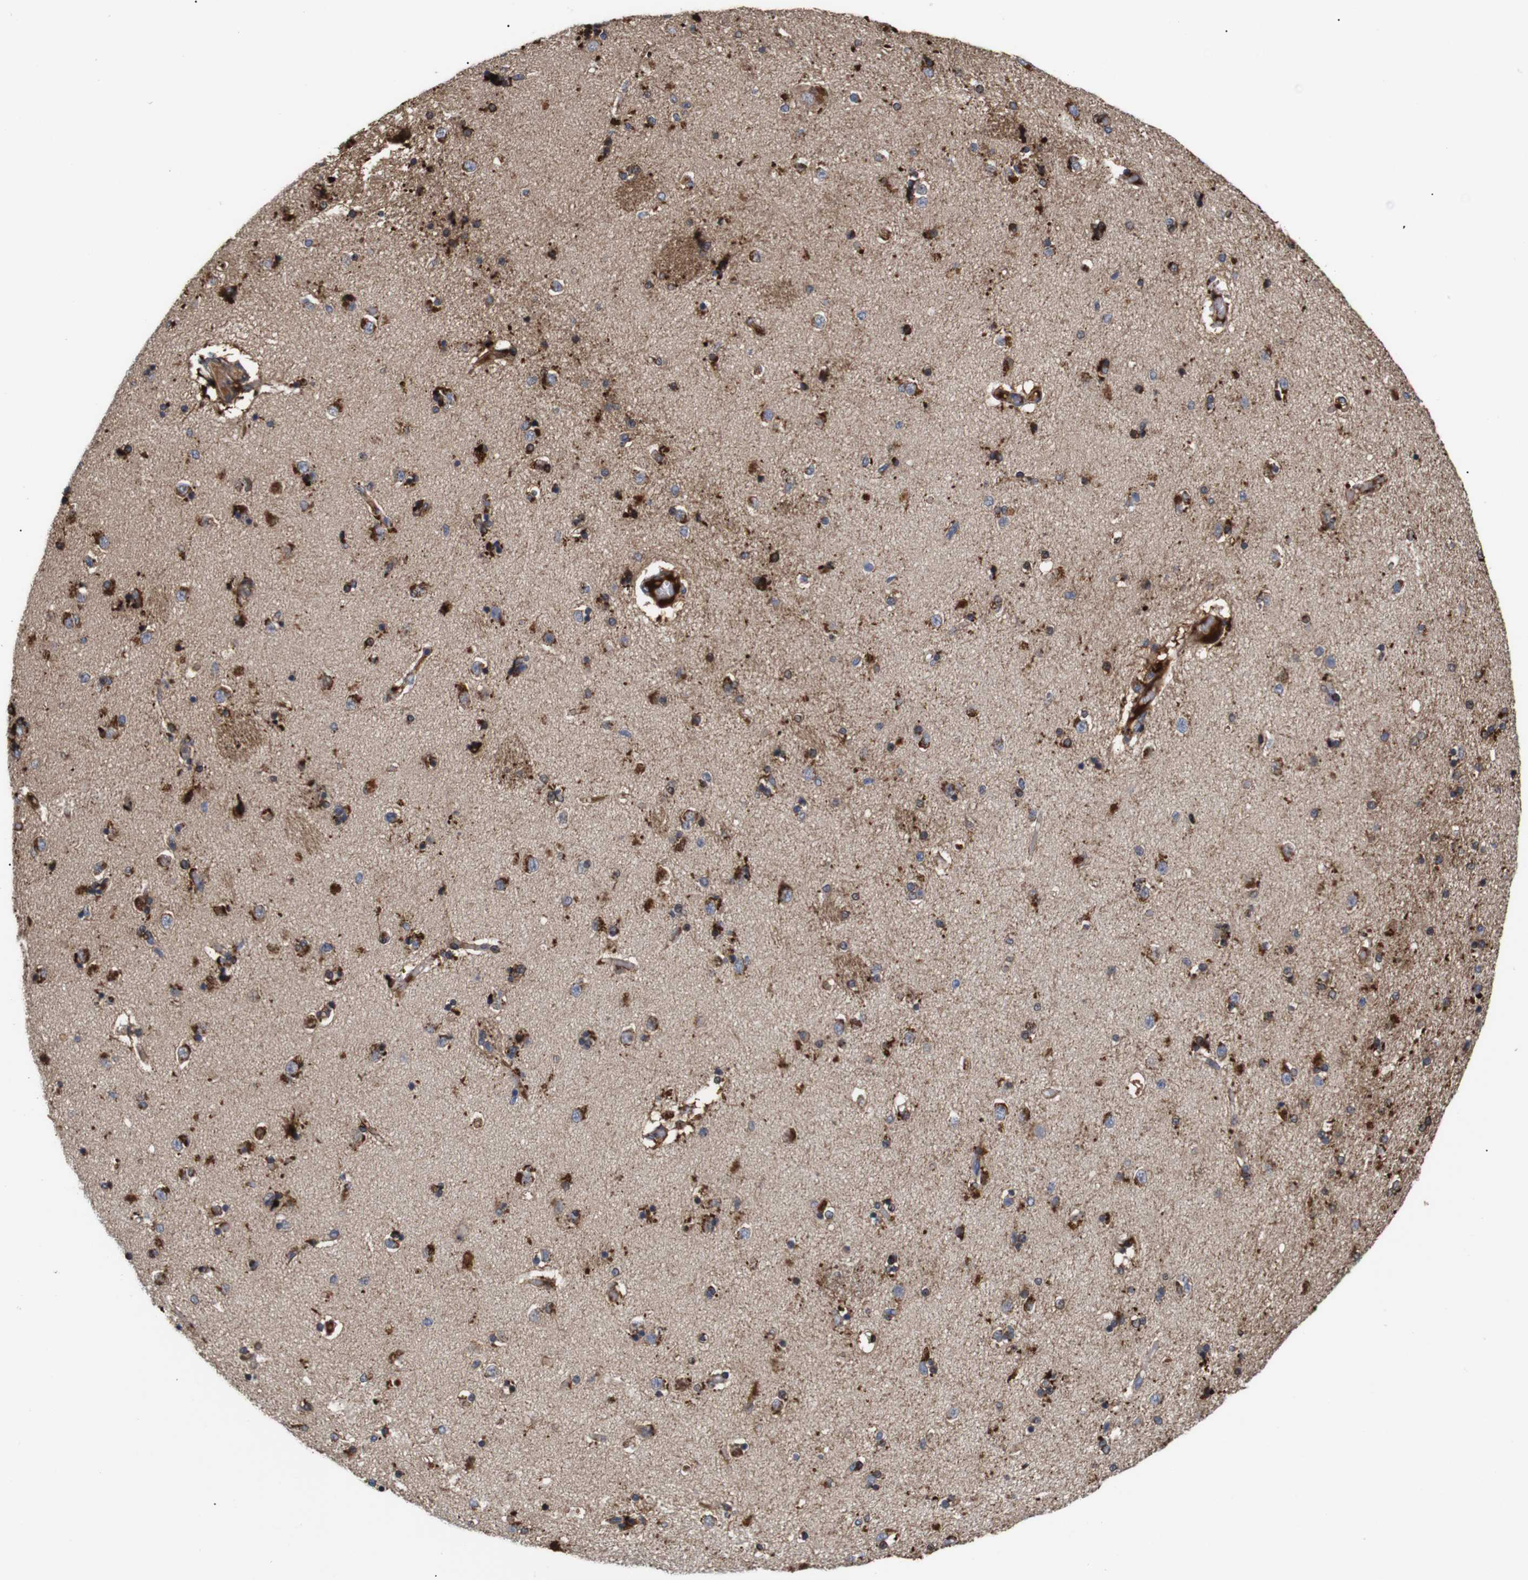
{"staining": {"intensity": "strong", "quantity": "25%-75%", "location": "cytoplasmic/membranous"}, "tissue": "caudate", "cell_type": "Glial cells", "image_type": "normal", "snomed": [{"axis": "morphology", "description": "Normal tissue, NOS"}, {"axis": "topography", "description": "Lateral ventricle wall"}], "caption": "DAB immunohistochemical staining of unremarkable human caudate reveals strong cytoplasmic/membranous protein staining in about 25%-75% of glial cells.", "gene": "SPRY3", "patient": {"sex": "female", "age": 54}}